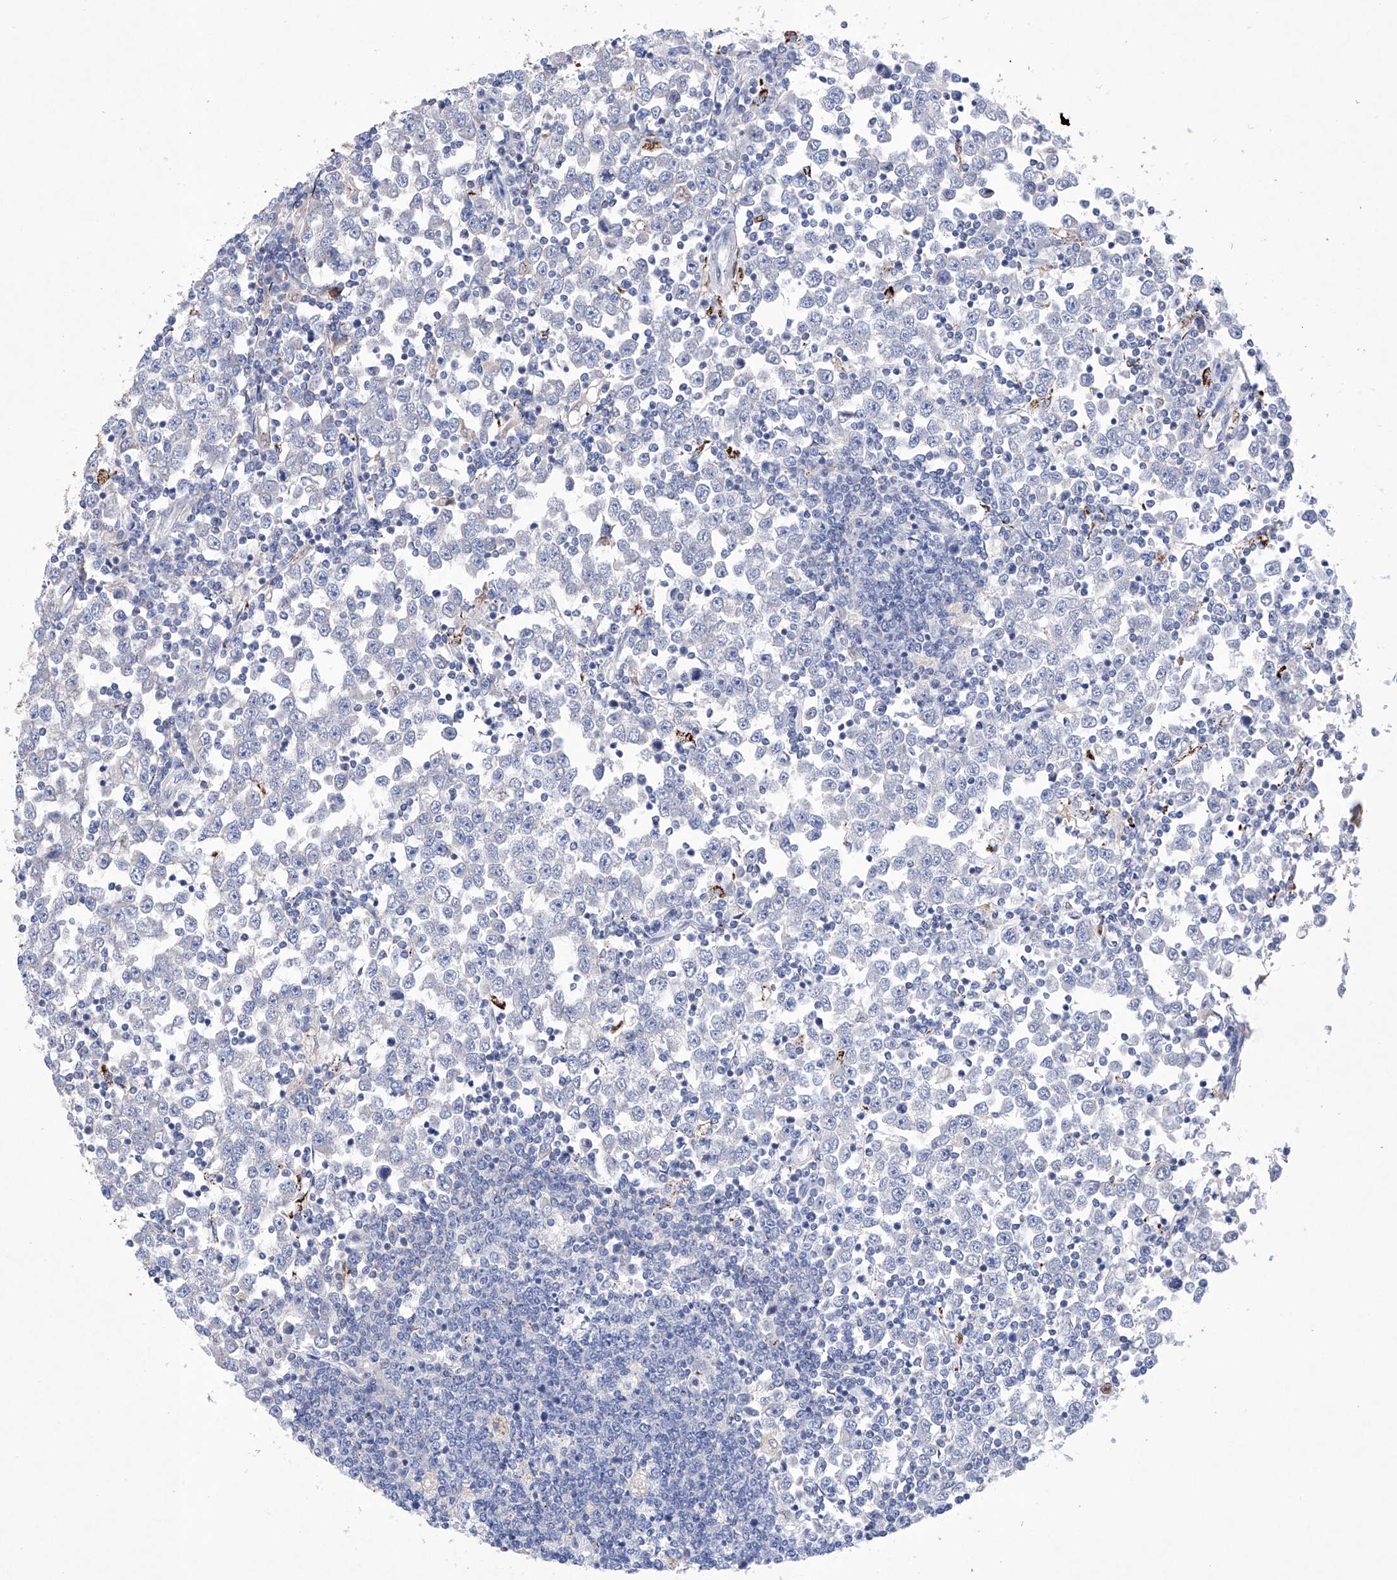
{"staining": {"intensity": "negative", "quantity": "none", "location": "none"}, "tissue": "testis cancer", "cell_type": "Tumor cells", "image_type": "cancer", "snomed": [{"axis": "morphology", "description": "Seminoma, NOS"}, {"axis": "topography", "description": "Testis"}], "caption": "Immunohistochemistry micrograph of neoplastic tissue: human testis seminoma stained with DAB exhibits no significant protein staining in tumor cells.", "gene": "NRROS", "patient": {"sex": "male", "age": 65}}